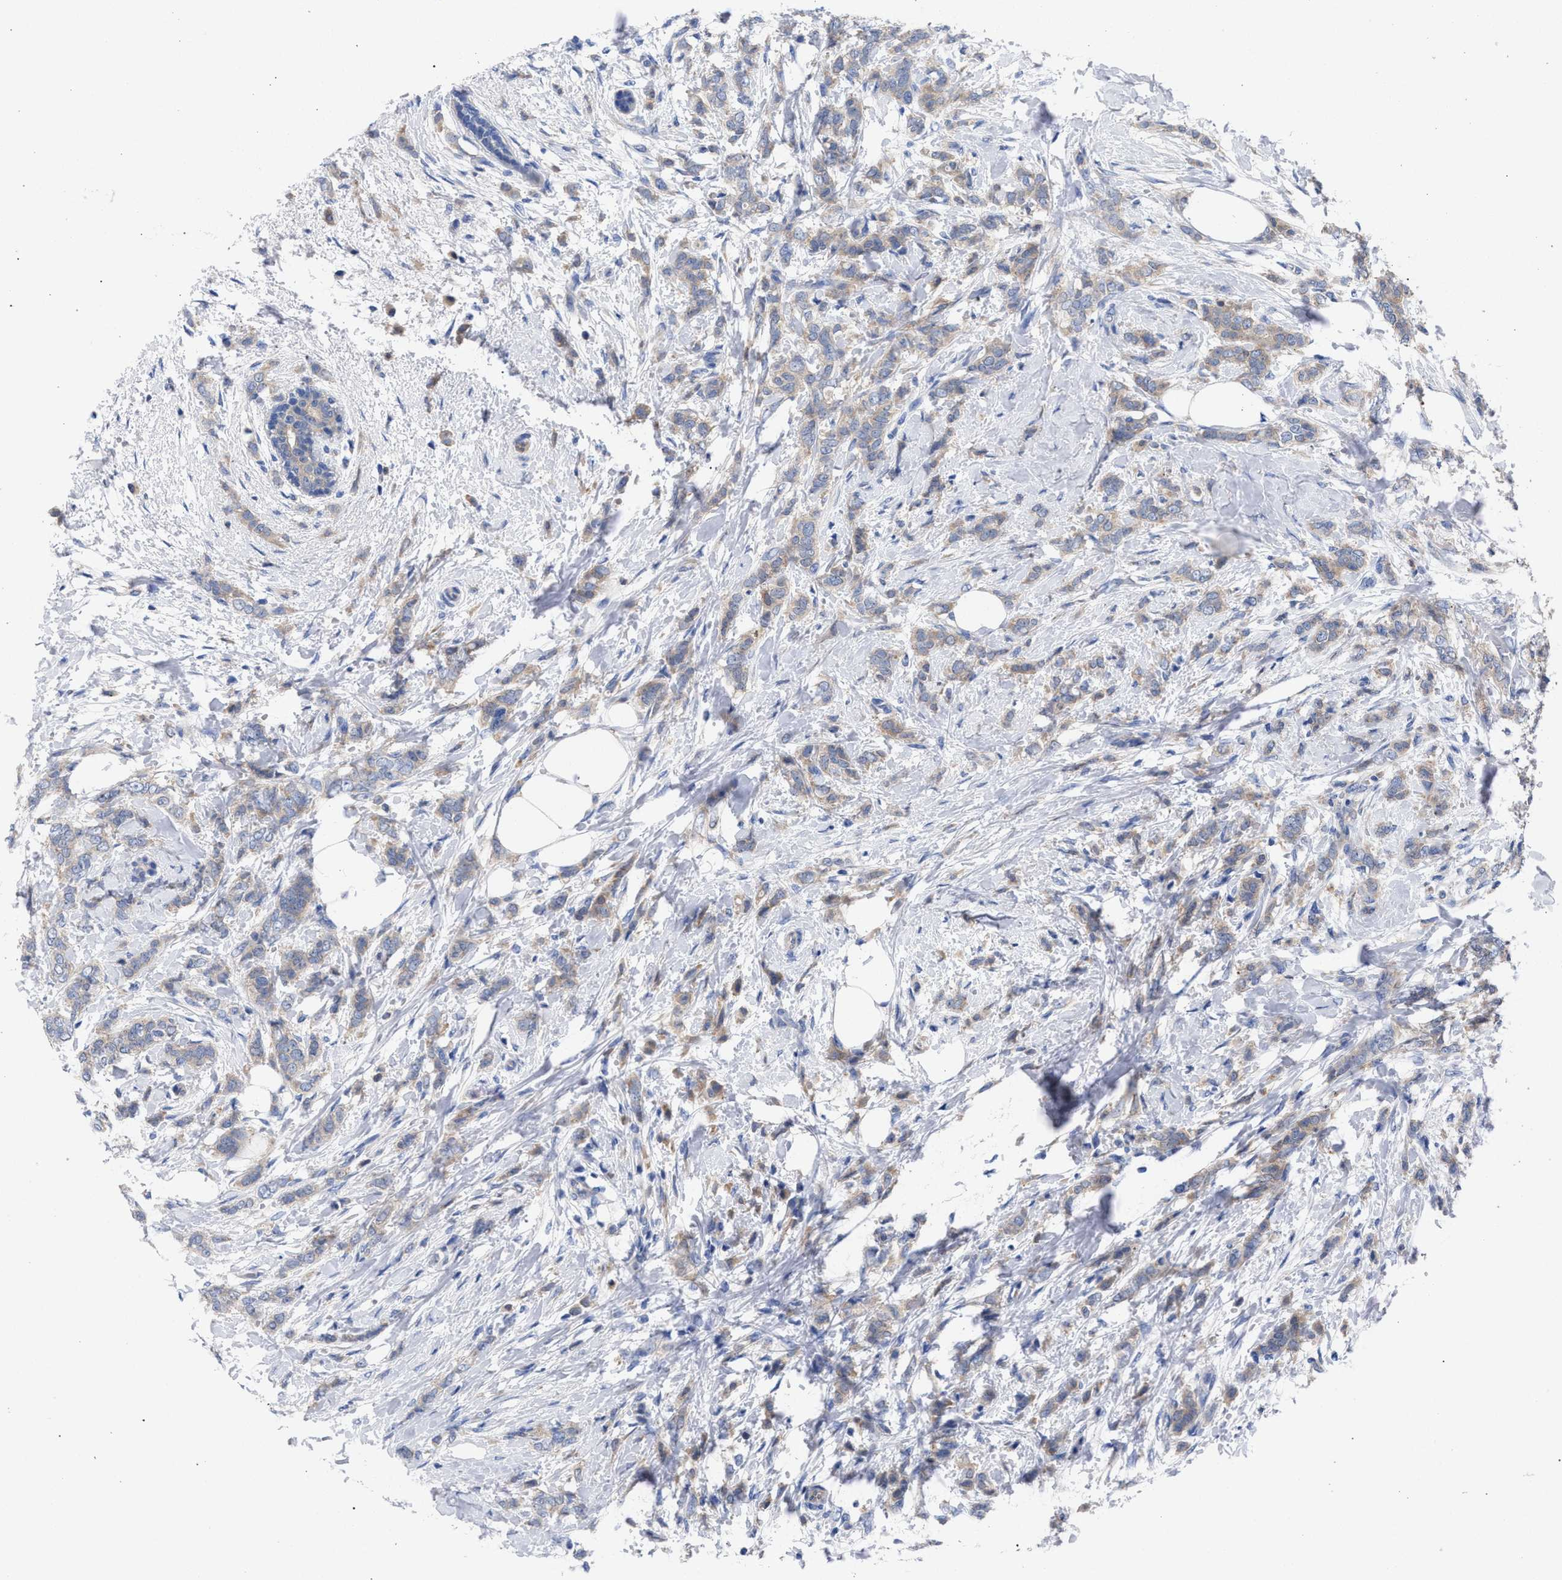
{"staining": {"intensity": "weak", "quantity": ">75%", "location": "cytoplasmic/membranous"}, "tissue": "breast cancer", "cell_type": "Tumor cells", "image_type": "cancer", "snomed": [{"axis": "morphology", "description": "Lobular carcinoma, in situ"}, {"axis": "morphology", "description": "Lobular carcinoma"}, {"axis": "topography", "description": "Breast"}], "caption": "This is an image of IHC staining of breast lobular carcinoma in situ, which shows weak staining in the cytoplasmic/membranous of tumor cells.", "gene": "GMPR", "patient": {"sex": "female", "age": 41}}